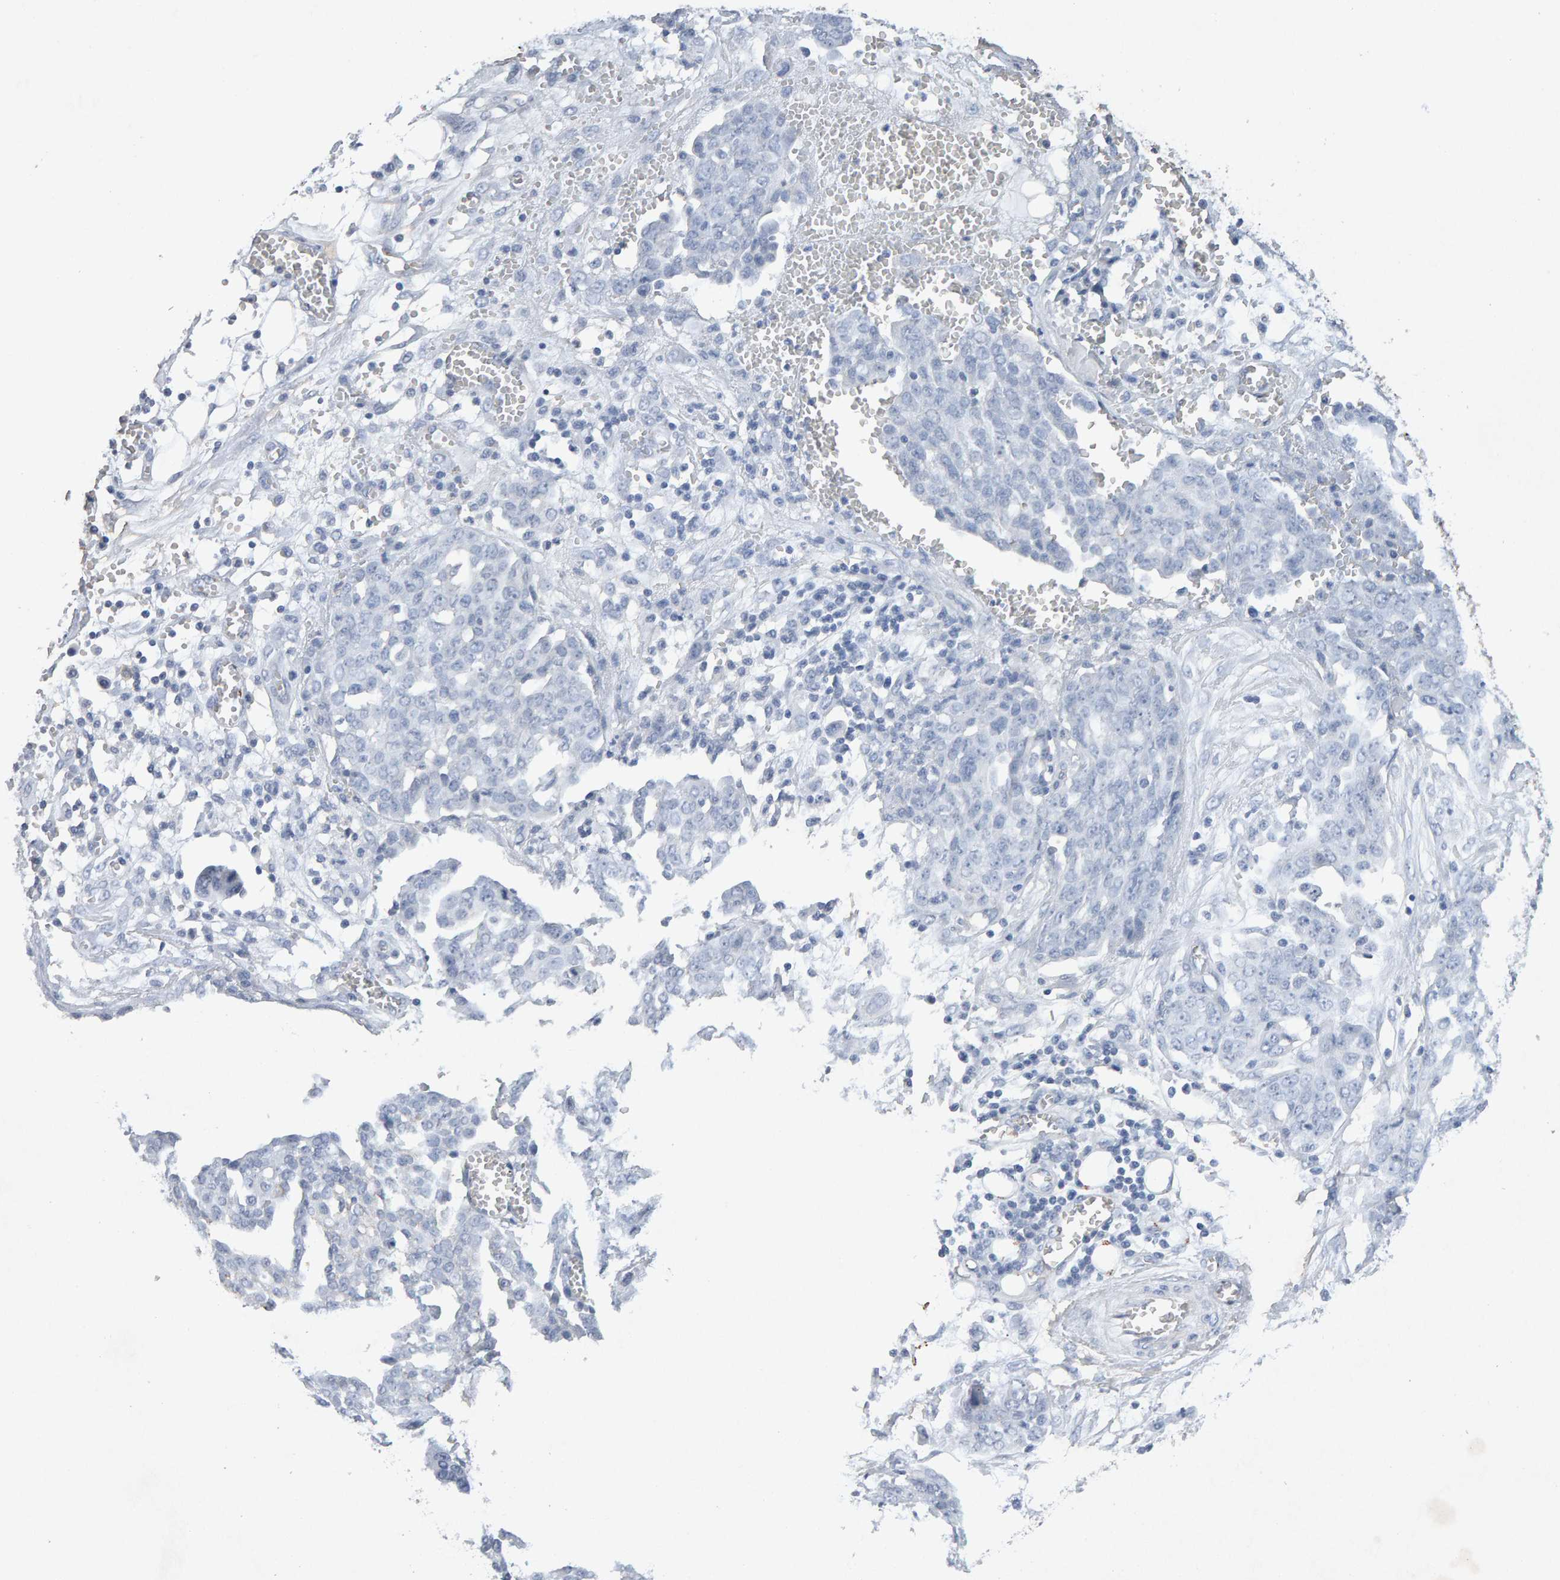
{"staining": {"intensity": "negative", "quantity": "none", "location": "none"}, "tissue": "ovarian cancer", "cell_type": "Tumor cells", "image_type": "cancer", "snomed": [{"axis": "morphology", "description": "Cystadenocarcinoma, serous, NOS"}, {"axis": "topography", "description": "Soft tissue"}, {"axis": "topography", "description": "Ovary"}], "caption": "Tumor cells show no significant protein positivity in ovarian cancer (serous cystadenocarcinoma).", "gene": "PTPRM", "patient": {"sex": "female", "age": 57}}